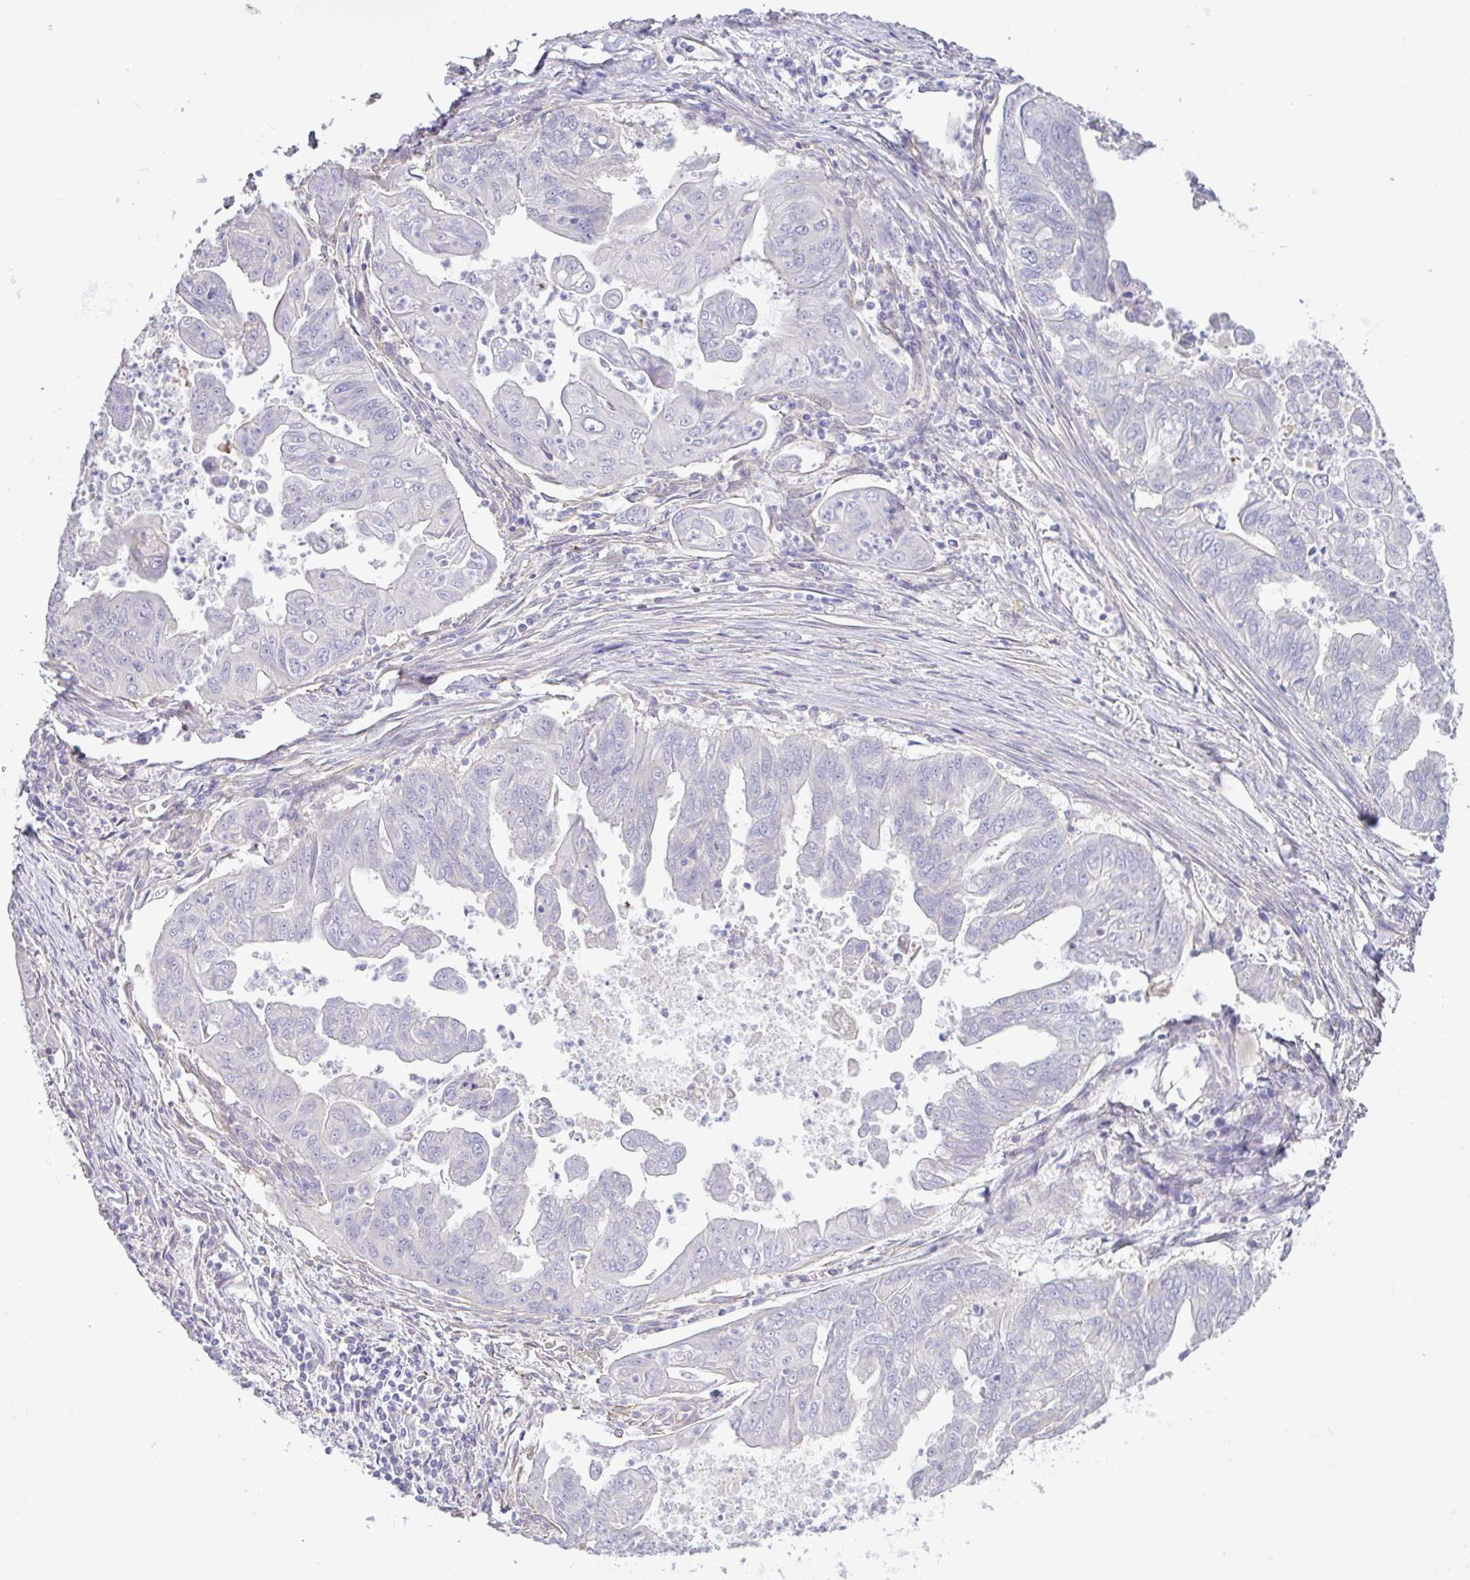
{"staining": {"intensity": "negative", "quantity": "none", "location": "none"}, "tissue": "stomach cancer", "cell_type": "Tumor cells", "image_type": "cancer", "snomed": [{"axis": "morphology", "description": "Adenocarcinoma, NOS"}, {"axis": "topography", "description": "Stomach, upper"}], "caption": "DAB immunohistochemical staining of stomach cancer (adenocarcinoma) demonstrates no significant expression in tumor cells. (DAB (3,3'-diaminobenzidine) immunohistochemistry, high magnification).", "gene": "PLCD4", "patient": {"sex": "male", "age": 80}}